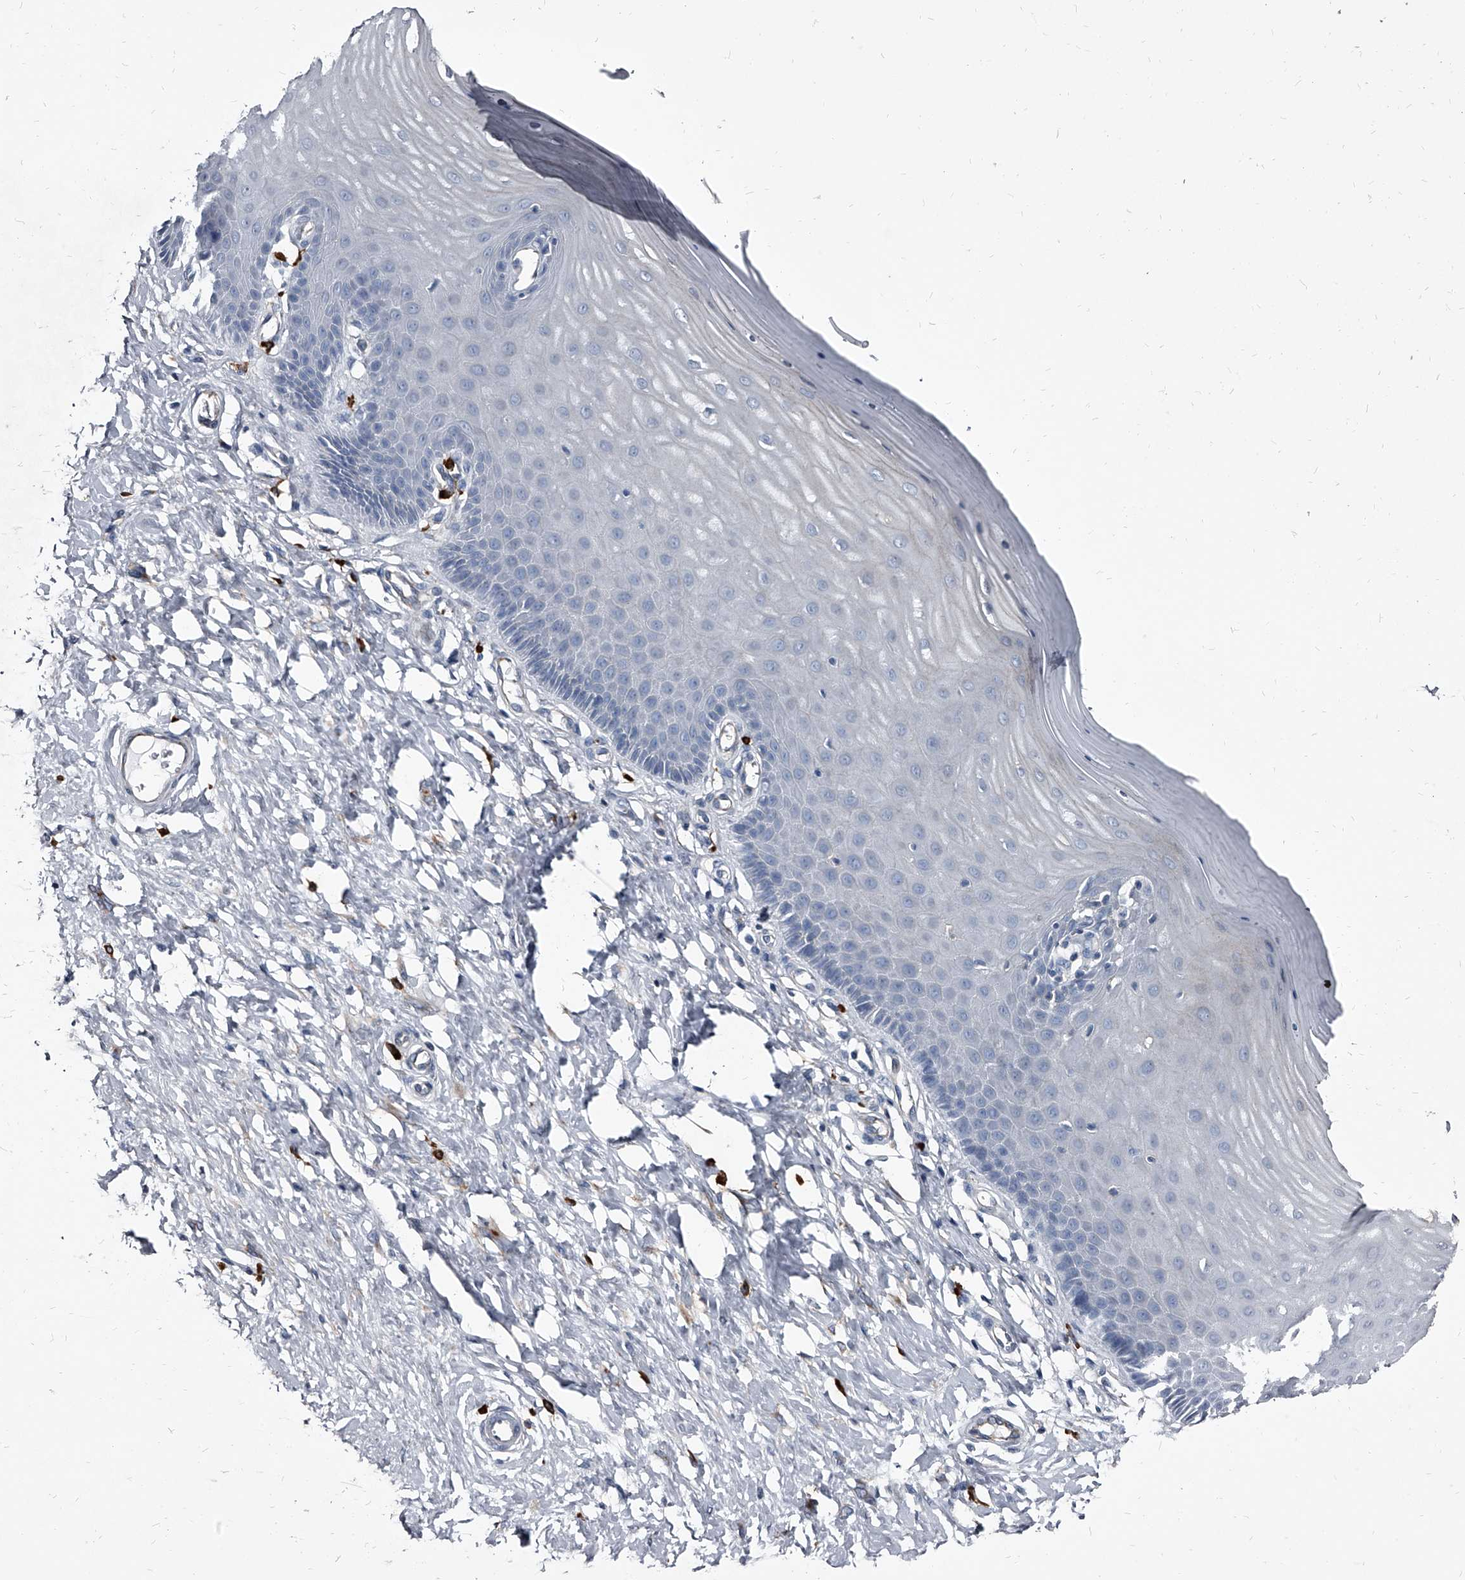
{"staining": {"intensity": "negative", "quantity": "none", "location": "none"}, "tissue": "cervix", "cell_type": "Glandular cells", "image_type": "normal", "snomed": [{"axis": "morphology", "description": "Normal tissue, NOS"}, {"axis": "topography", "description": "Cervix"}], "caption": "Protein analysis of benign cervix shows no significant expression in glandular cells.", "gene": "PGLYRP3", "patient": {"sex": "female", "age": 55}}